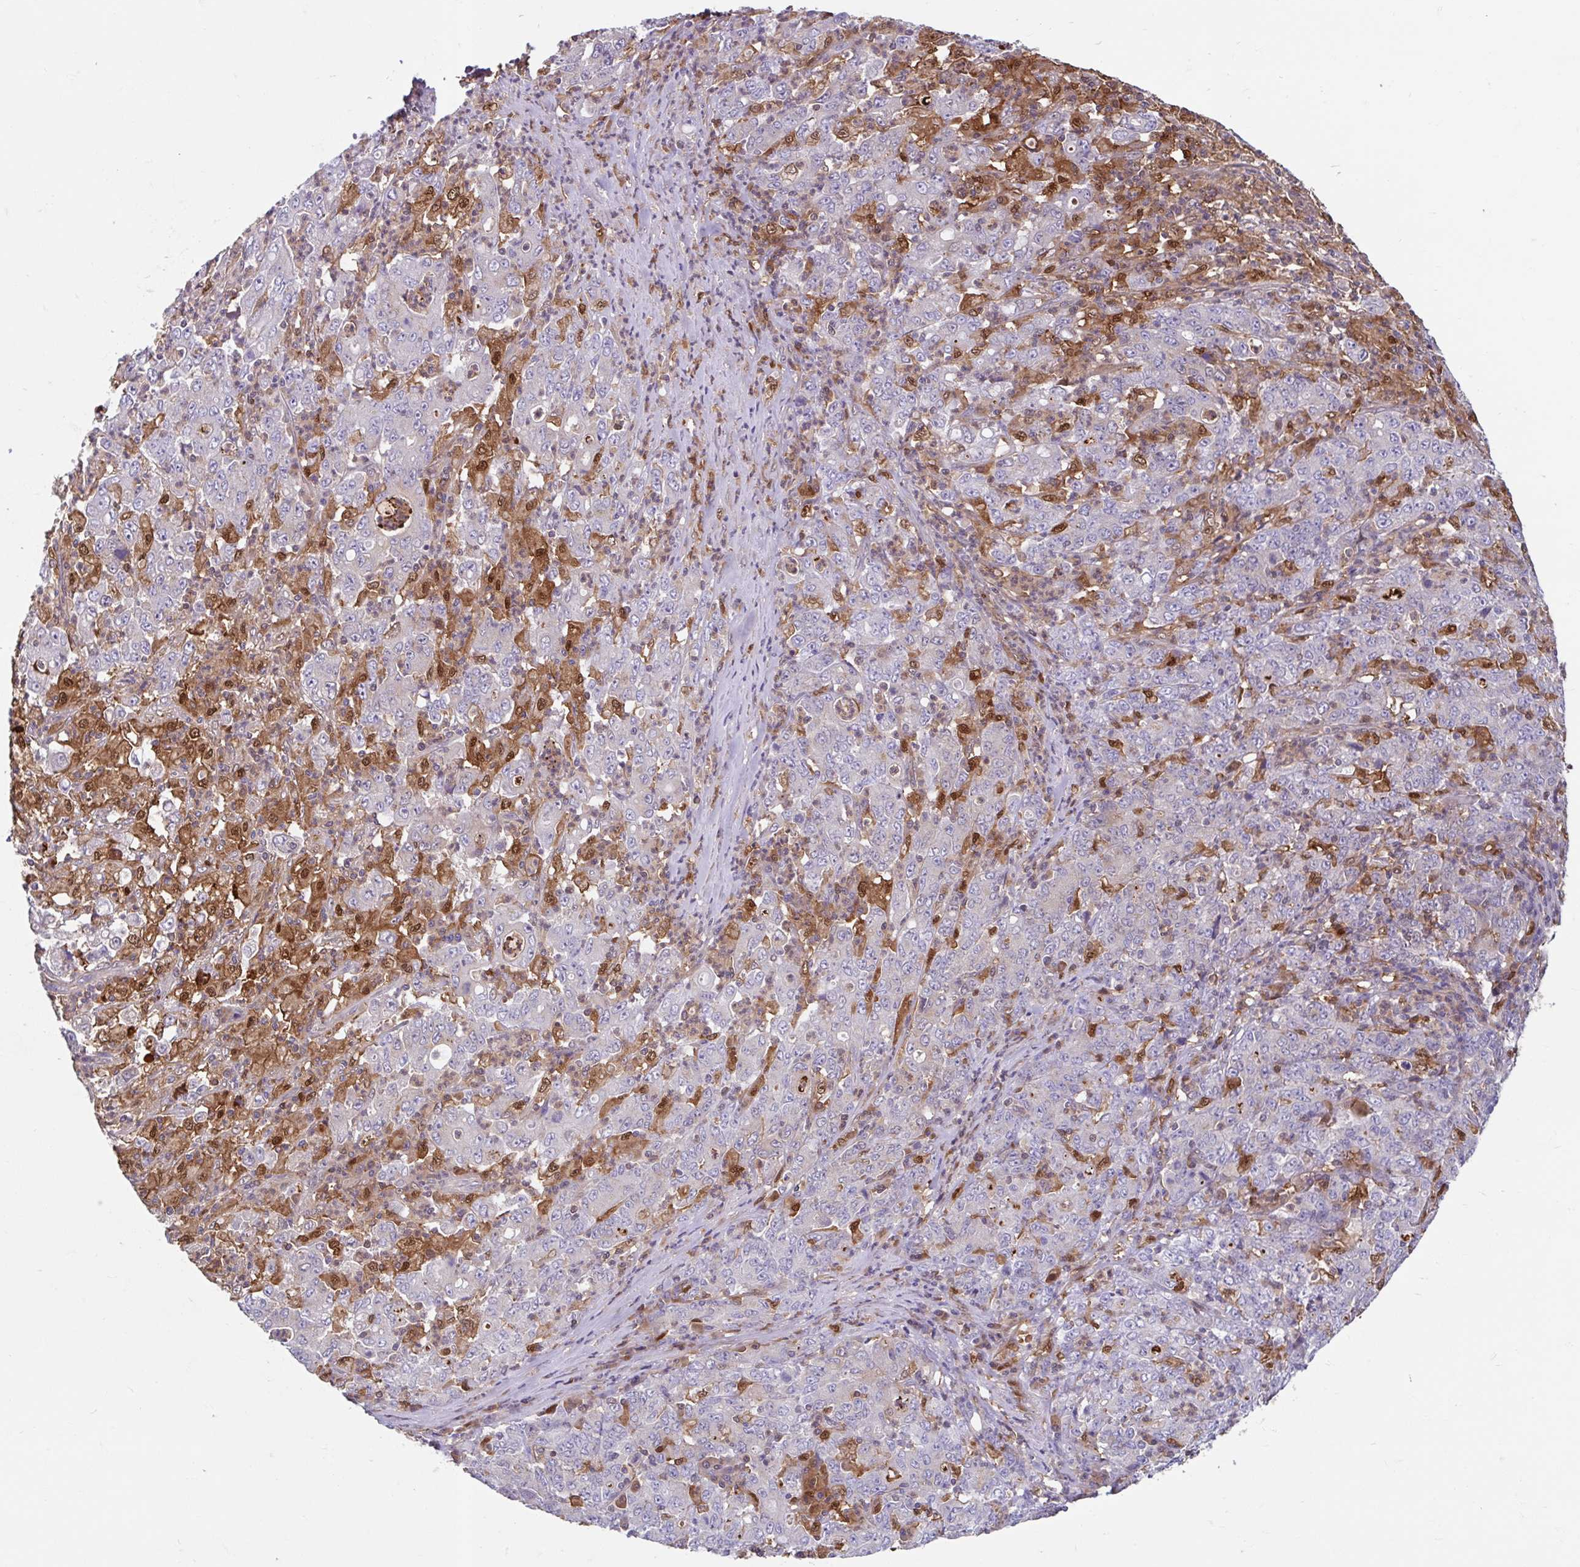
{"staining": {"intensity": "negative", "quantity": "none", "location": "none"}, "tissue": "stomach cancer", "cell_type": "Tumor cells", "image_type": "cancer", "snomed": [{"axis": "morphology", "description": "Adenocarcinoma, NOS"}, {"axis": "topography", "description": "Stomach, lower"}], "caption": "DAB (3,3'-diaminobenzidine) immunohistochemical staining of stomach adenocarcinoma reveals no significant staining in tumor cells. (DAB immunohistochemistry (IHC) with hematoxylin counter stain).", "gene": "BLVRA", "patient": {"sex": "female", "age": 71}}